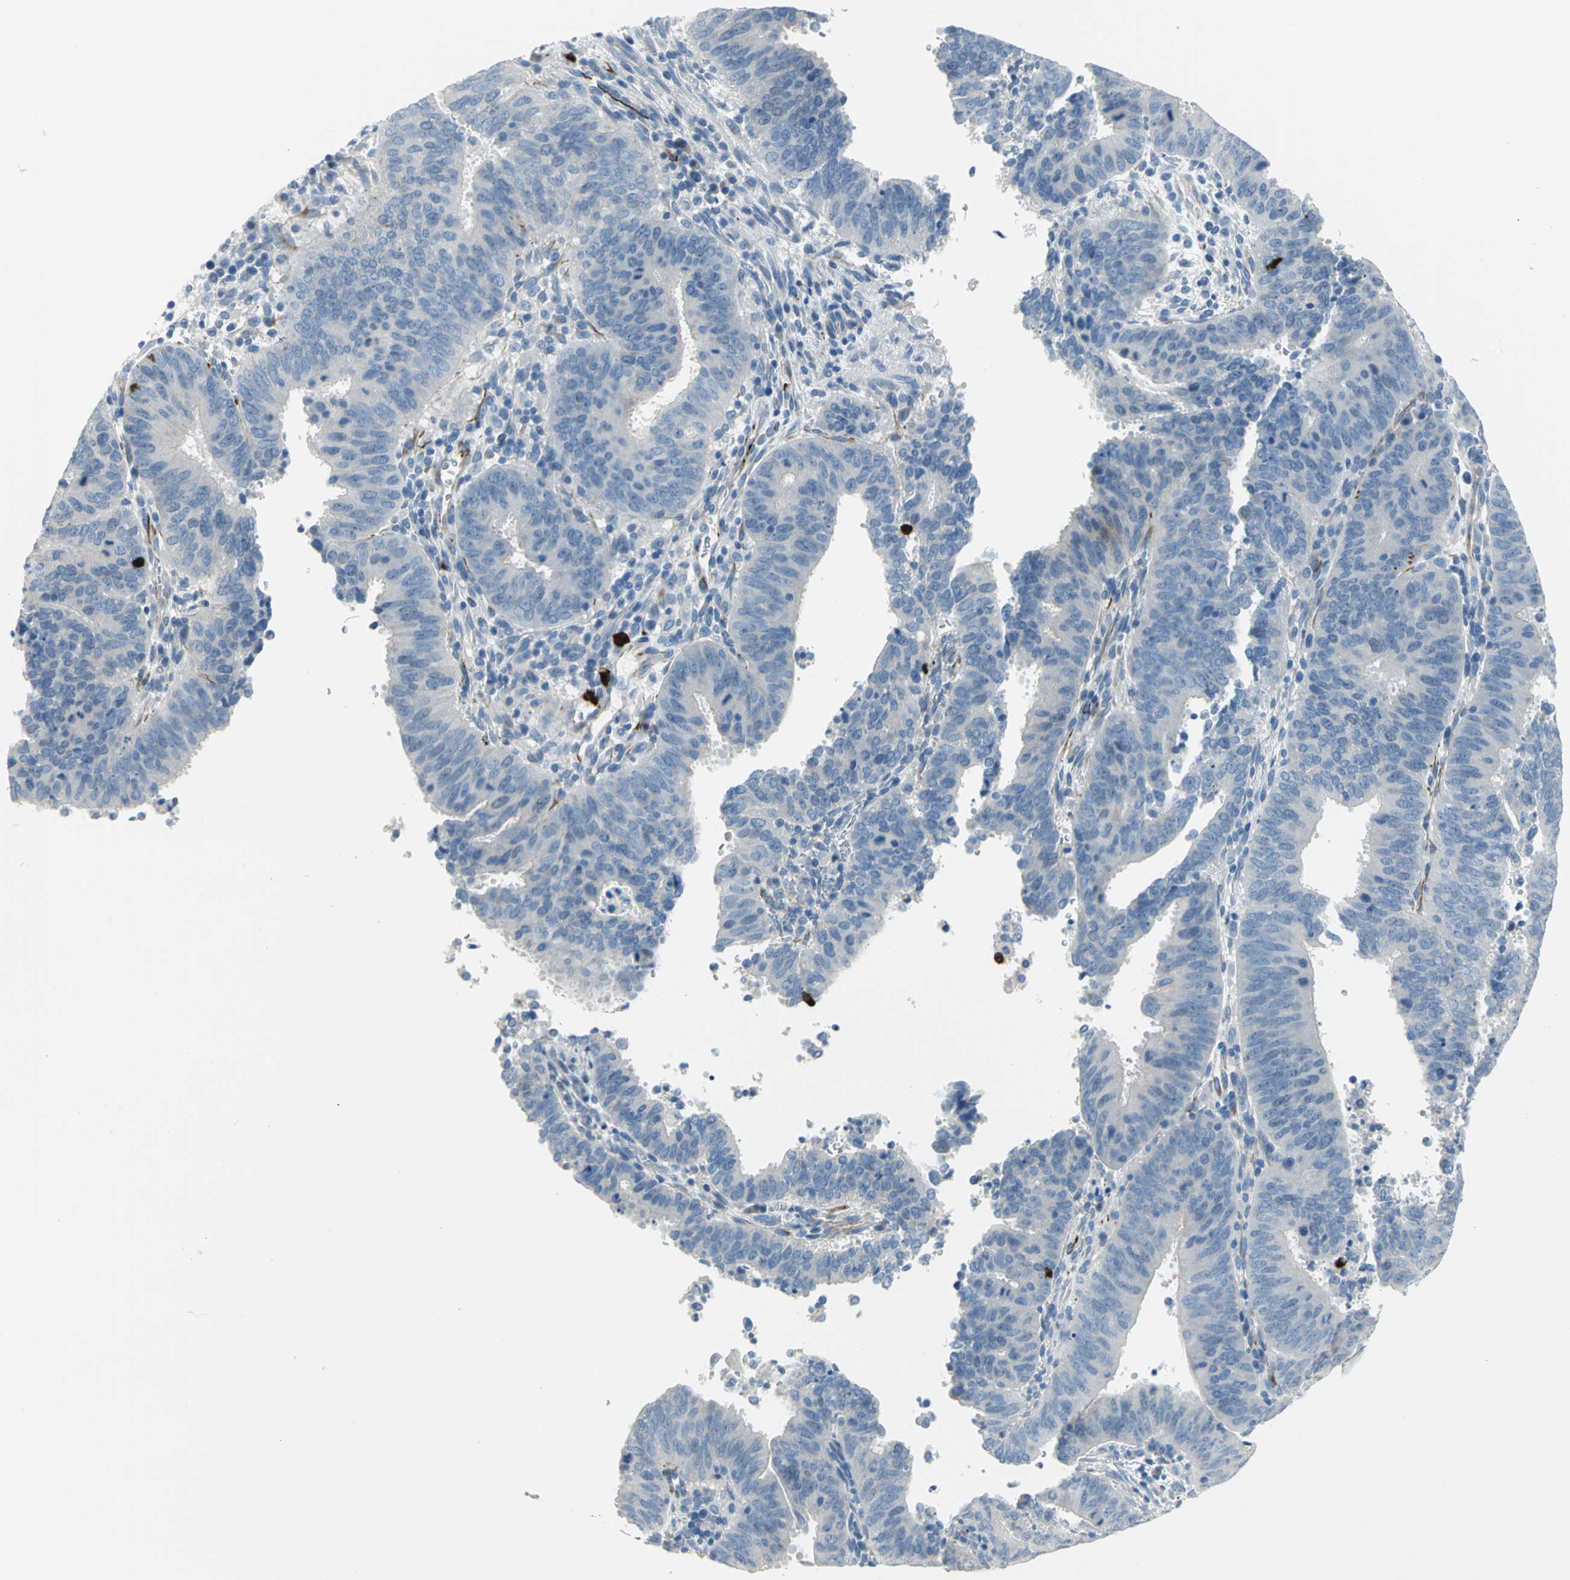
{"staining": {"intensity": "negative", "quantity": "none", "location": "none"}, "tissue": "cervical cancer", "cell_type": "Tumor cells", "image_type": "cancer", "snomed": [{"axis": "morphology", "description": "Adenocarcinoma, NOS"}, {"axis": "topography", "description": "Cervix"}], "caption": "Image shows no significant protein expression in tumor cells of cervical cancer (adenocarcinoma).", "gene": "ALOX15", "patient": {"sex": "female", "age": 44}}